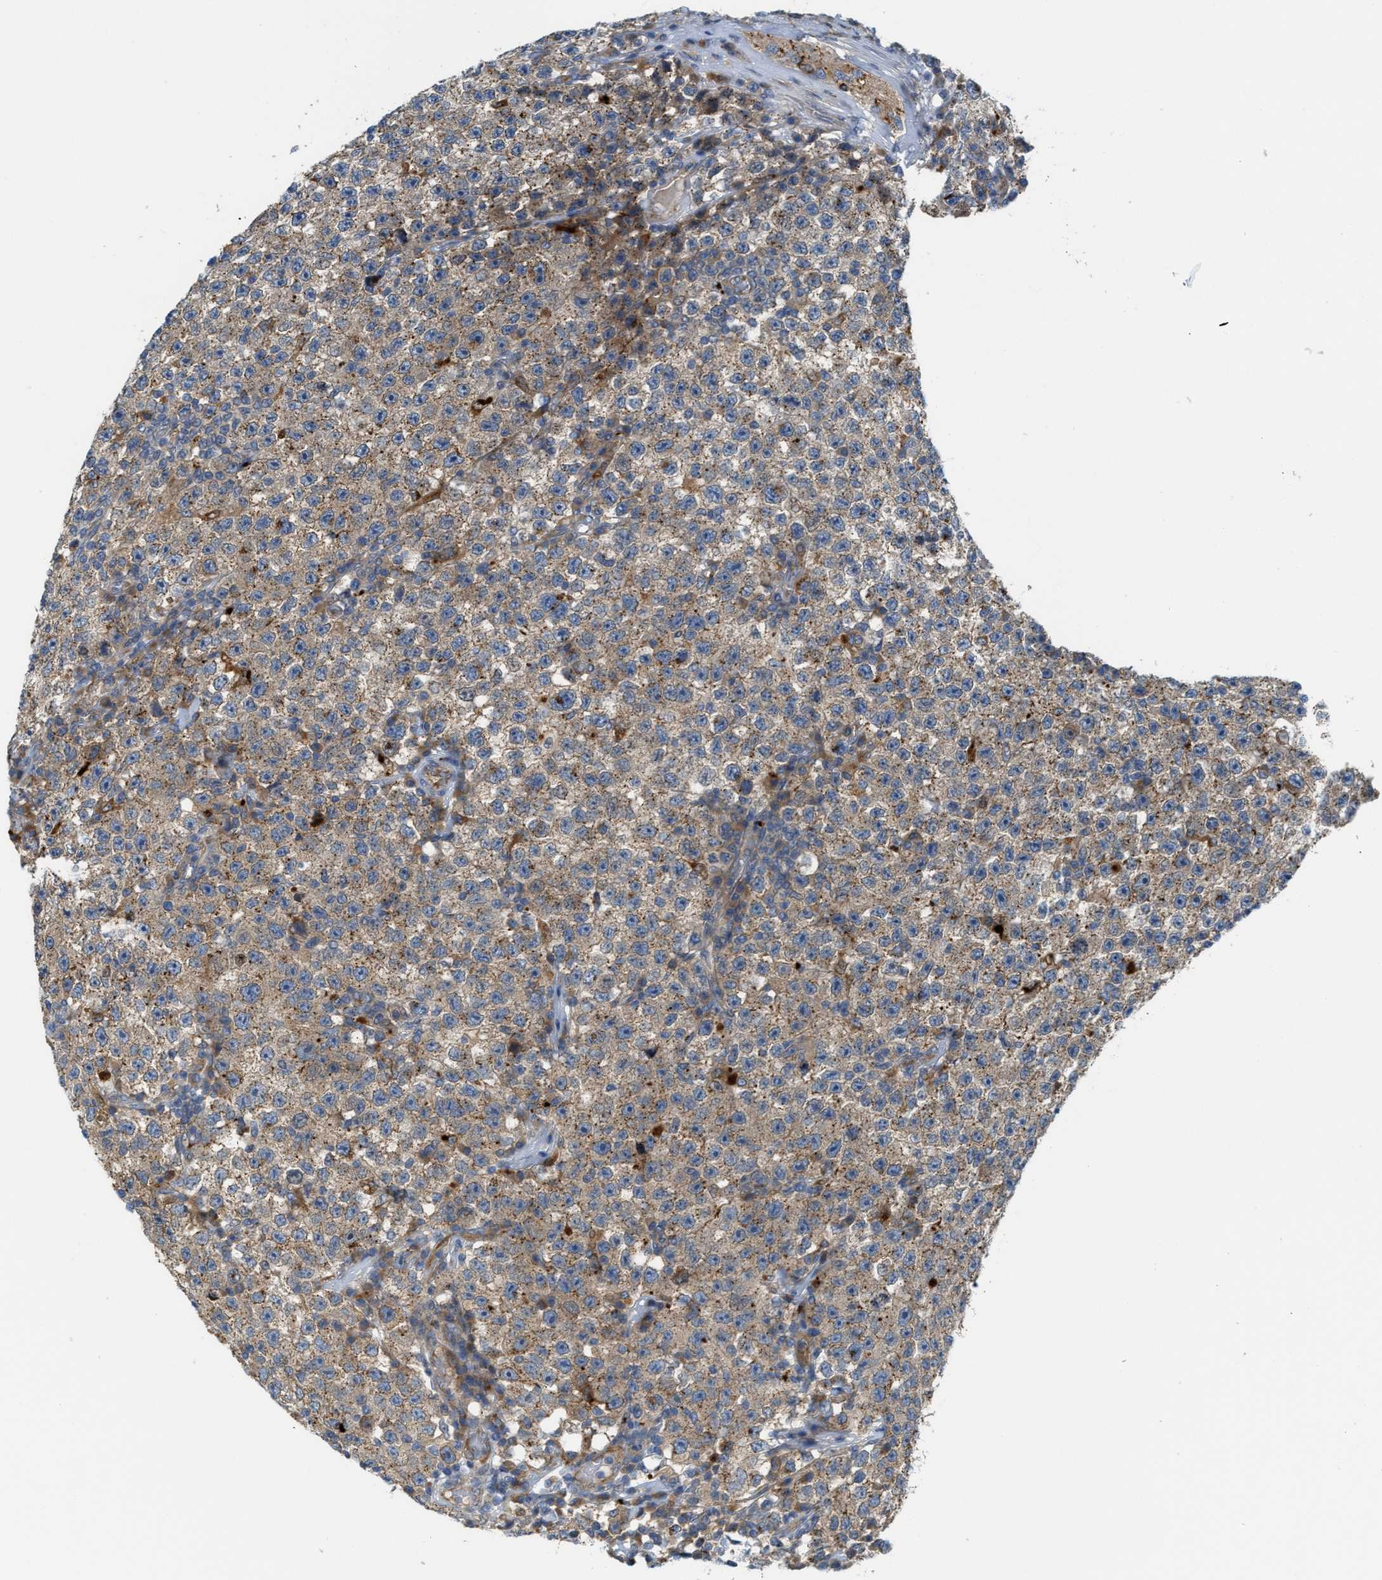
{"staining": {"intensity": "weak", "quantity": ">75%", "location": "cytoplasmic/membranous"}, "tissue": "testis cancer", "cell_type": "Tumor cells", "image_type": "cancer", "snomed": [{"axis": "morphology", "description": "Seminoma, NOS"}, {"axis": "topography", "description": "Testis"}], "caption": "Protein expression analysis of human testis cancer reveals weak cytoplasmic/membranous positivity in approximately >75% of tumor cells.", "gene": "KLHDC10", "patient": {"sex": "male", "age": 22}}